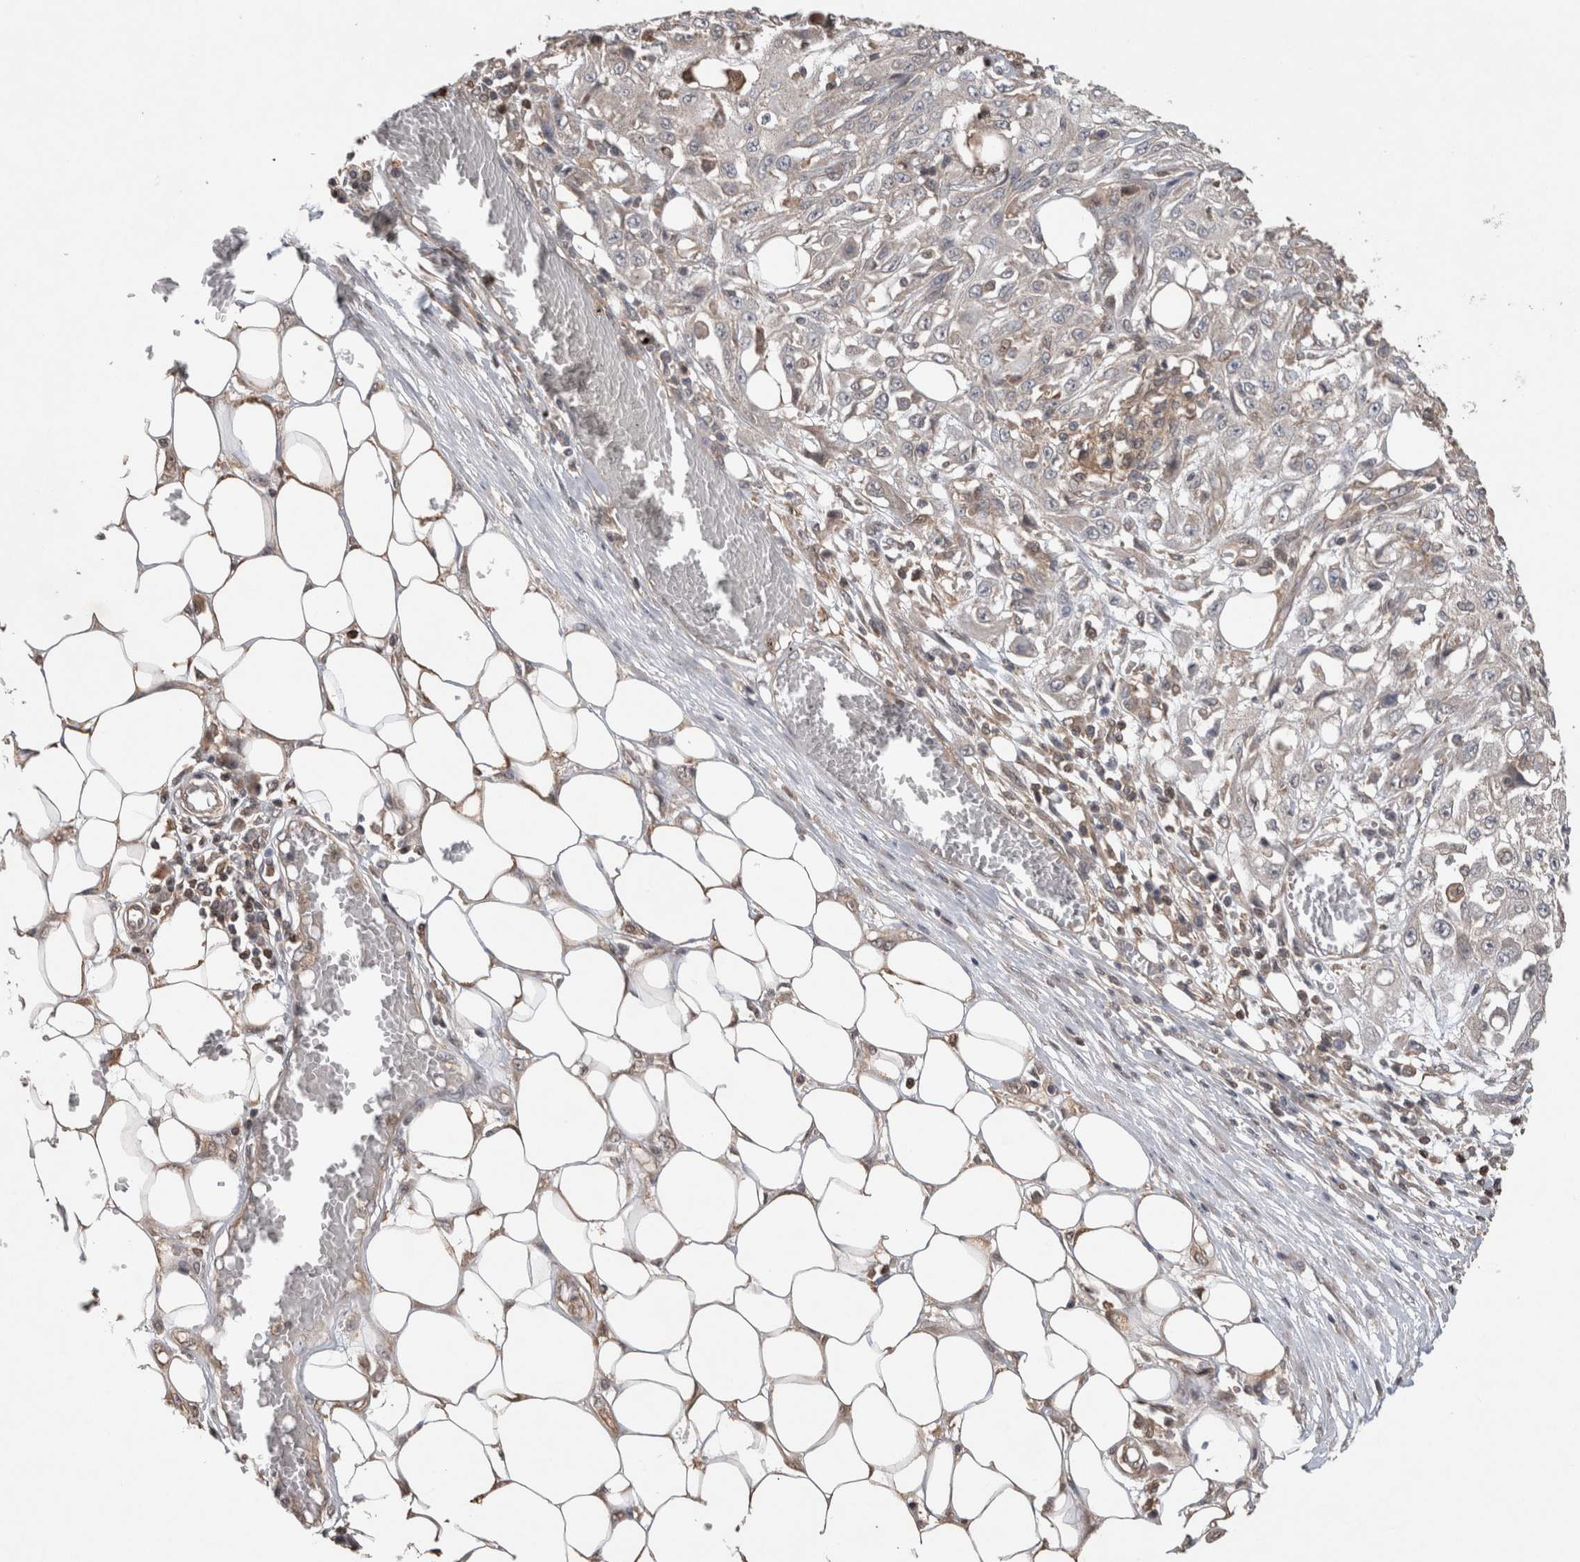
{"staining": {"intensity": "weak", "quantity": "<25%", "location": "cytoplasmic/membranous"}, "tissue": "skin cancer", "cell_type": "Tumor cells", "image_type": "cancer", "snomed": [{"axis": "morphology", "description": "Squamous cell carcinoma, NOS"}, {"axis": "morphology", "description": "Squamous cell carcinoma, metastatic, NOS"}, {"axis": "topography", "description": "Skin"}, {"axis": "topography", "description": "Lymph node"}], "caption": "DAB immunohistochemical staining of human skin cancer exhibits no significant positivity in tumor cells.", "gene": "TRIM5", "patient": {"sex": "male", "age": 75}}